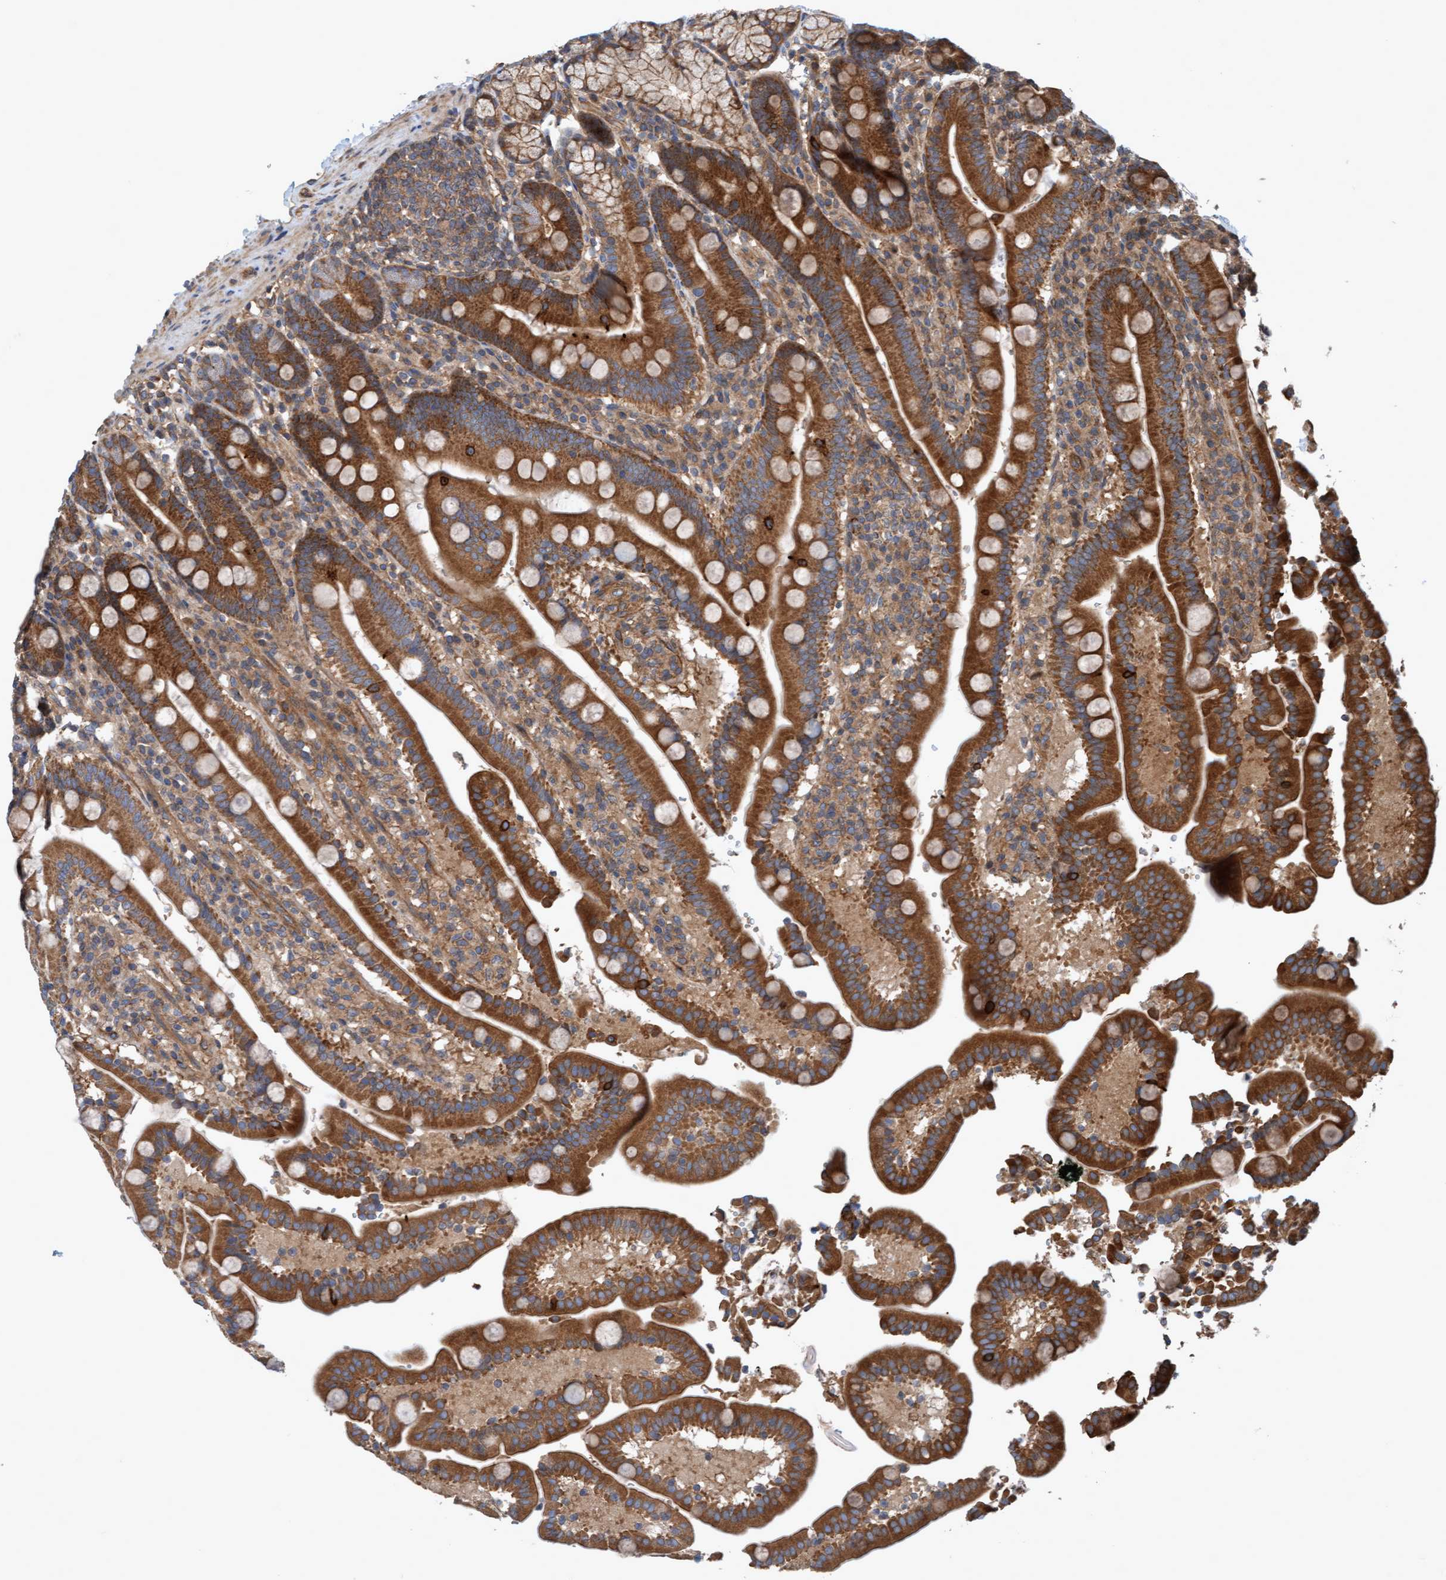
{"staining": {"intensity": "strong", "quantity": ">75%", "location": "cytoplasmic/membranous"}, "tissue": "duodenum", "cell_type": "Glandular cells", "image_type": "normal", "snomed": [{"axis": "morphology", "description": "Normal tissue, NOS"}, {"axis": "topography", "description": "Small intestine, NOS"}], "caption": "Immunohistochemistry (IHC) (DAB) staining of benign duodenum shows strong cytoplasmic/membranous protein staining in about >75% of glandular cells.", "gene": "ERAL1", "patient": {"sex": "female", "age": 71}}